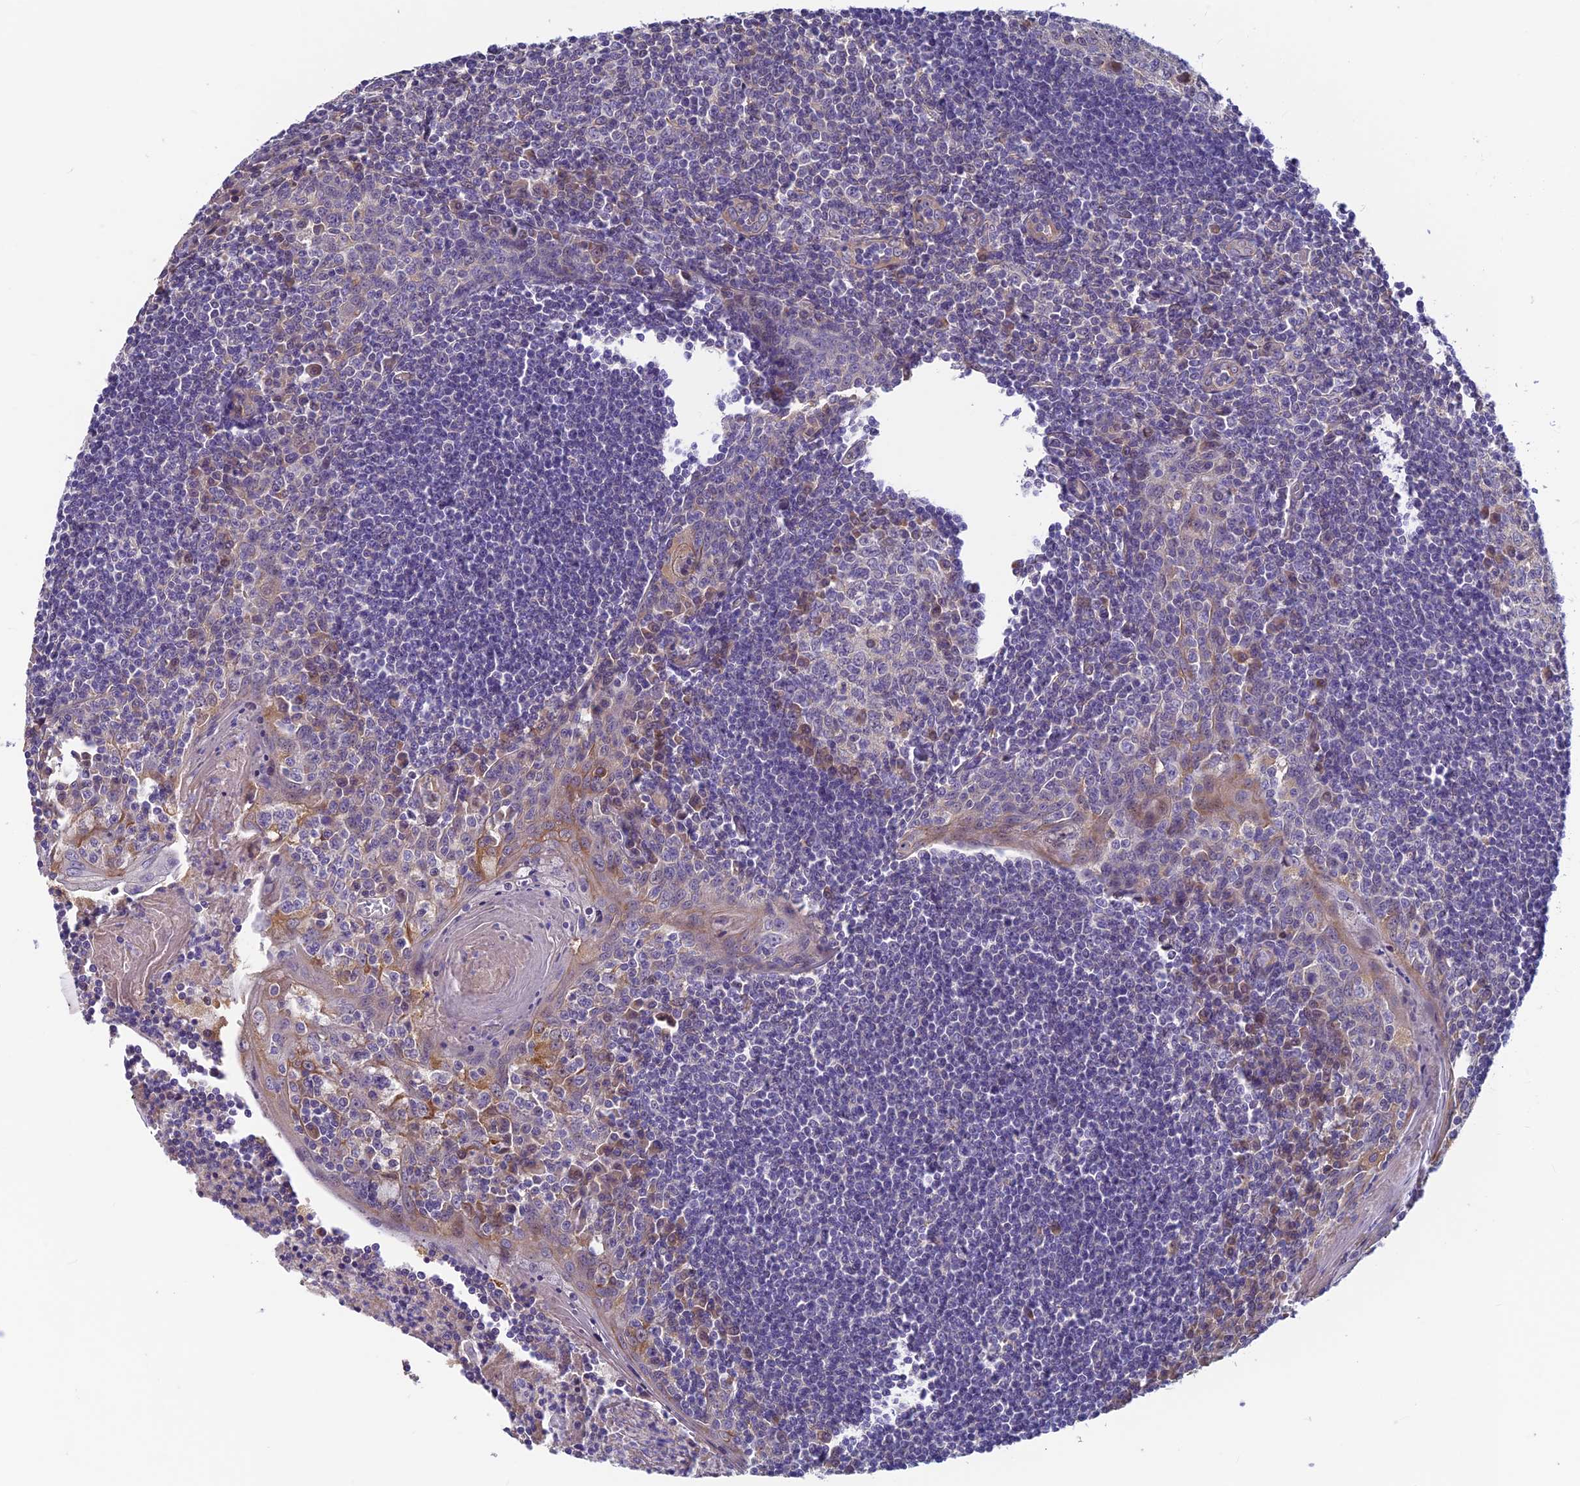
{"staining": {"intensity": "weak", "quantity": "<25%", "location": "nuclear"}, "tissue": "tonsil", "cell_type": "Germinal center cells", "image_type": "normal", "snomed": [{"axis": "morphology", "description": "Normal tissue, NOS"}, {"axis": "topography", "description": "Tonsil"}], "caption": "DAB (3,3'-diaminobenzidine) immunohistochemical staining of unremarkable tonsil exhibits no significant expression in germinal center cells.", "gene": "HECA", "patient": {"sex": "male", "age": 27}}